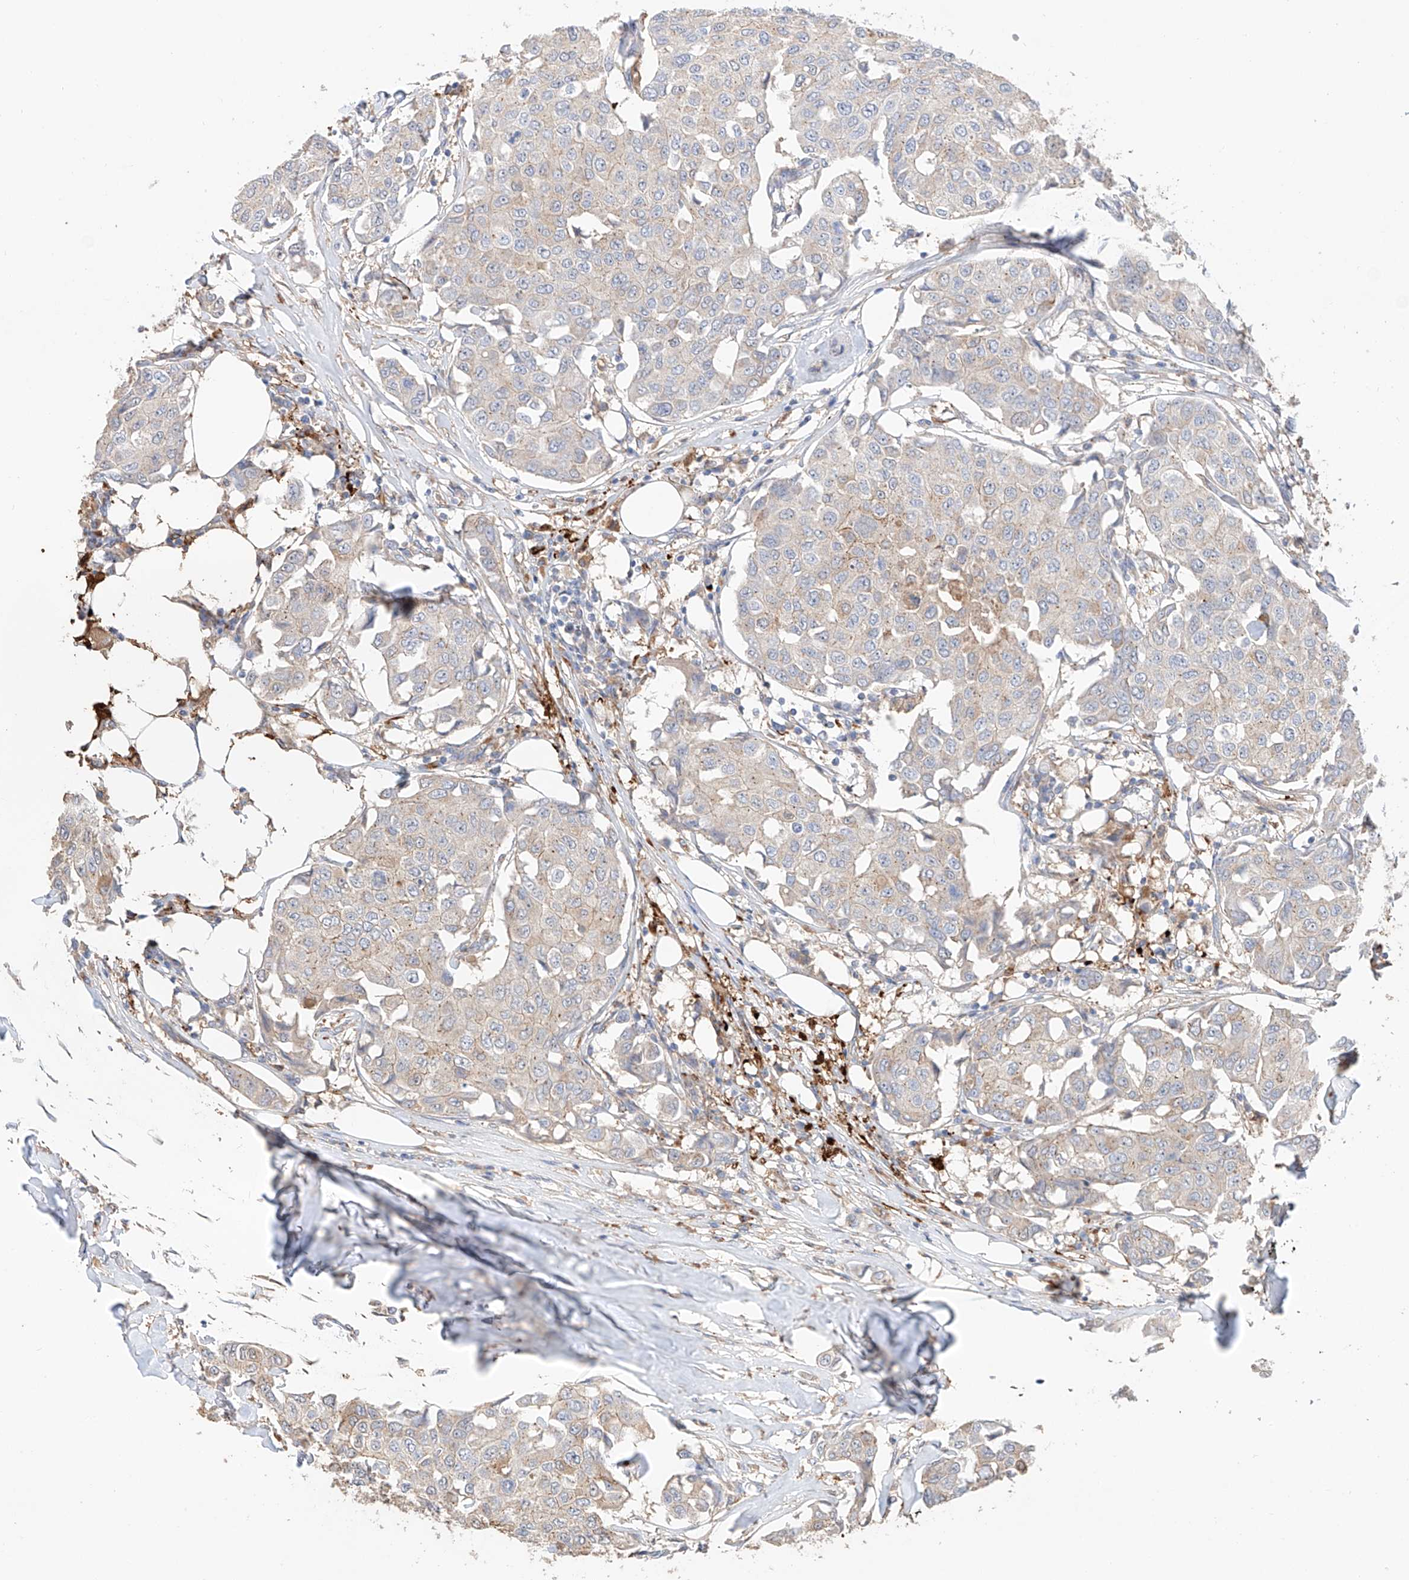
{"staining": {"intensity": "weak", "quantity": "<25%", "location": "cytoplasmic/membranous"}, "tissue": "breast cancer", "cell_type": "Tumor cells", "image_type": "cancer", "snomed": [{"axis": "morphology", "description": "Duct carcinoma"}, {"axis": "topography", "description": "Breast"}], "caption": "A high-resolution photomicrograph shows IHC staining of breast cancer, which shows no significant staining in tumor cells.", "gene": "MOSPD1", "patient": {"sex": "female", "age": 80}}